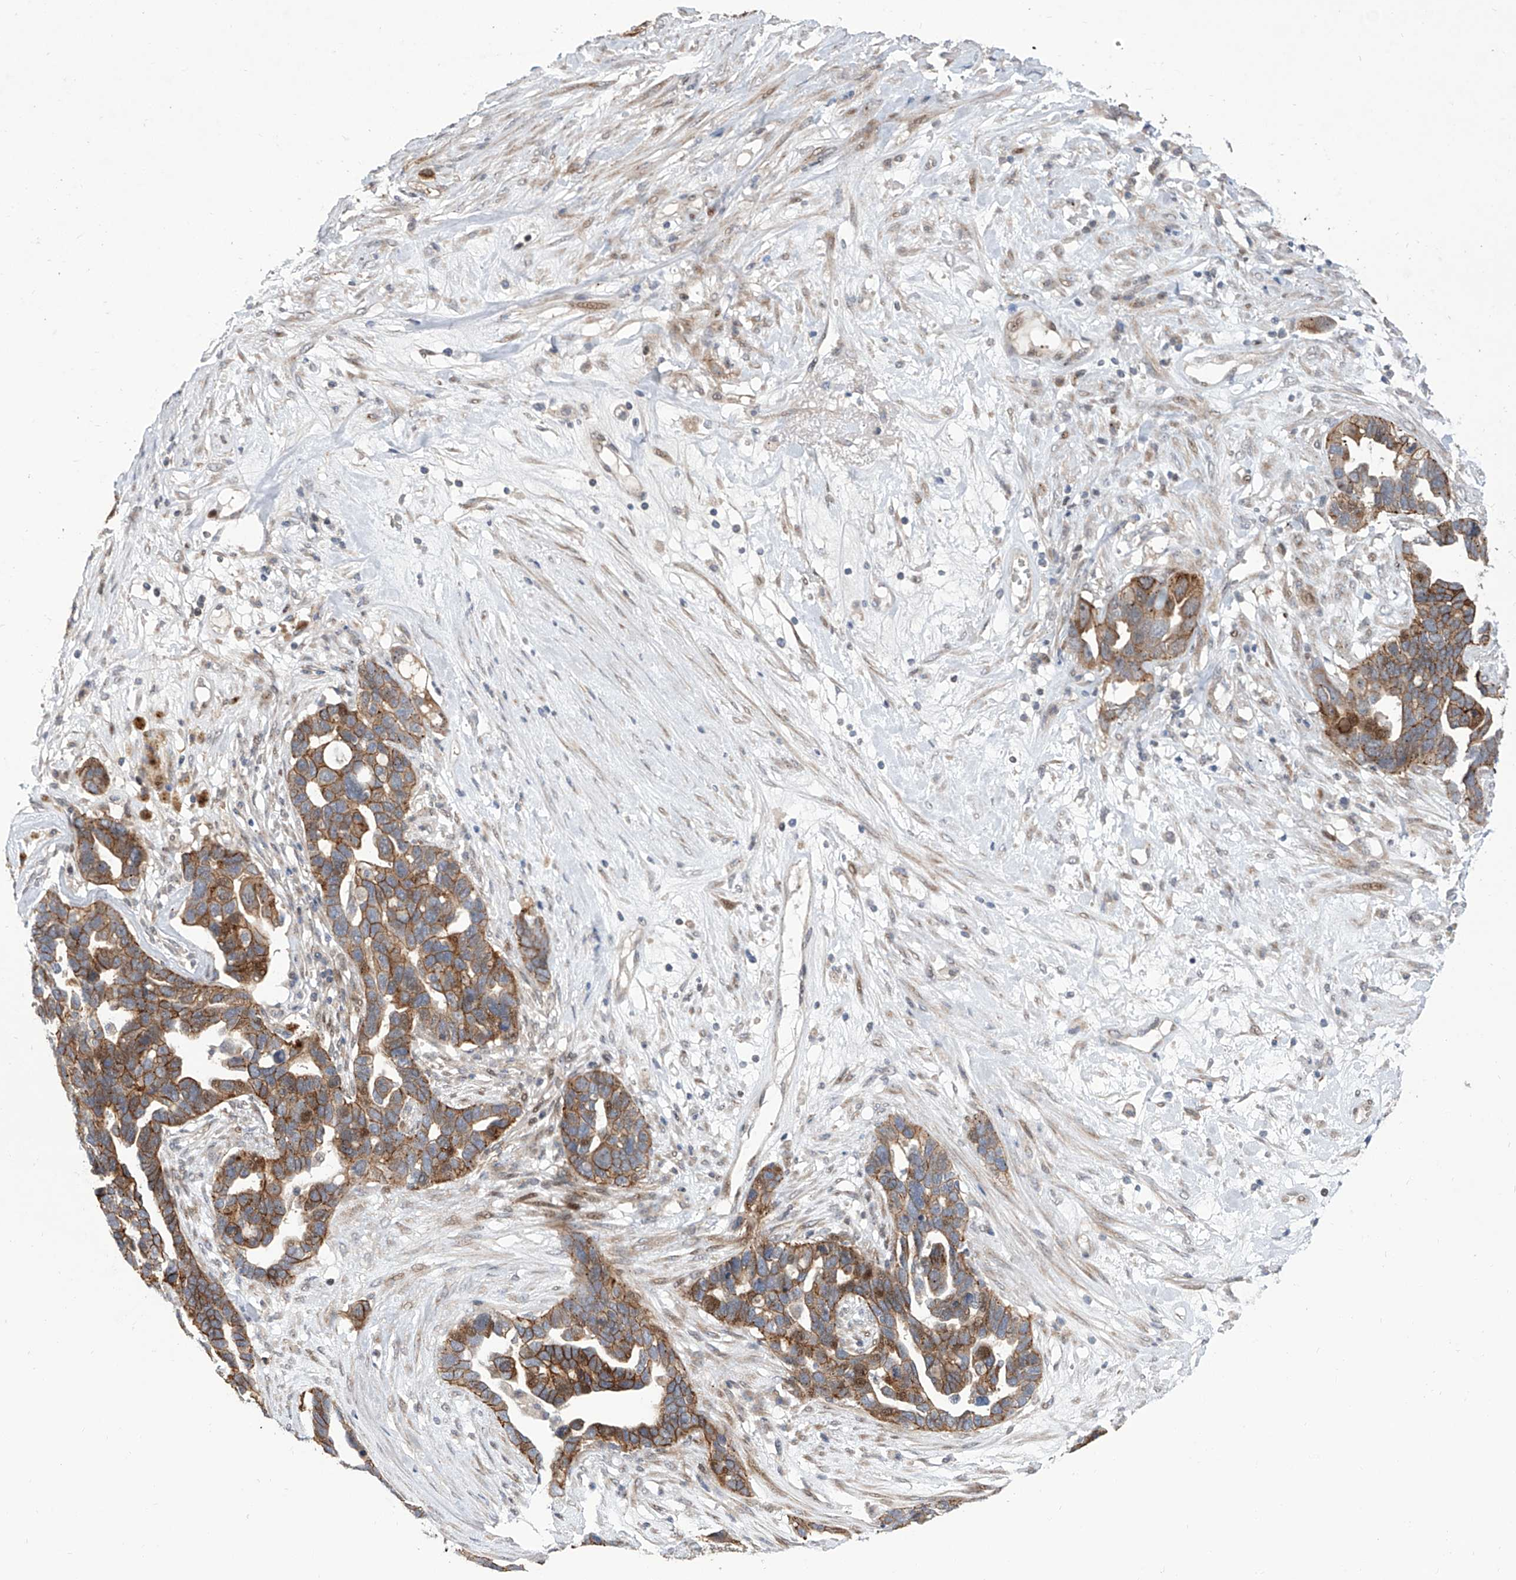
{"staining": {"intensity": "moderate", "quantity": ">75%", "location": "cytoplasmic/membranous"}, "tissue": "ovarian cancer", "cell_type": "Tumor cells", "image_type": "cancer", "snomed": [{"axis": "morphology", "description": "Cystadenocarcinoma, serous, NOS"}, {"axis": "topography", "description": "Ovary"}], "caption": "Moderate cytoplasmic/membranous expression for a protein is seen in approximately >75% of tumor cells of ovarian cancer using IHC.", "gene": "LRRC1", "patient": {"sex": "female", "age": 54}}